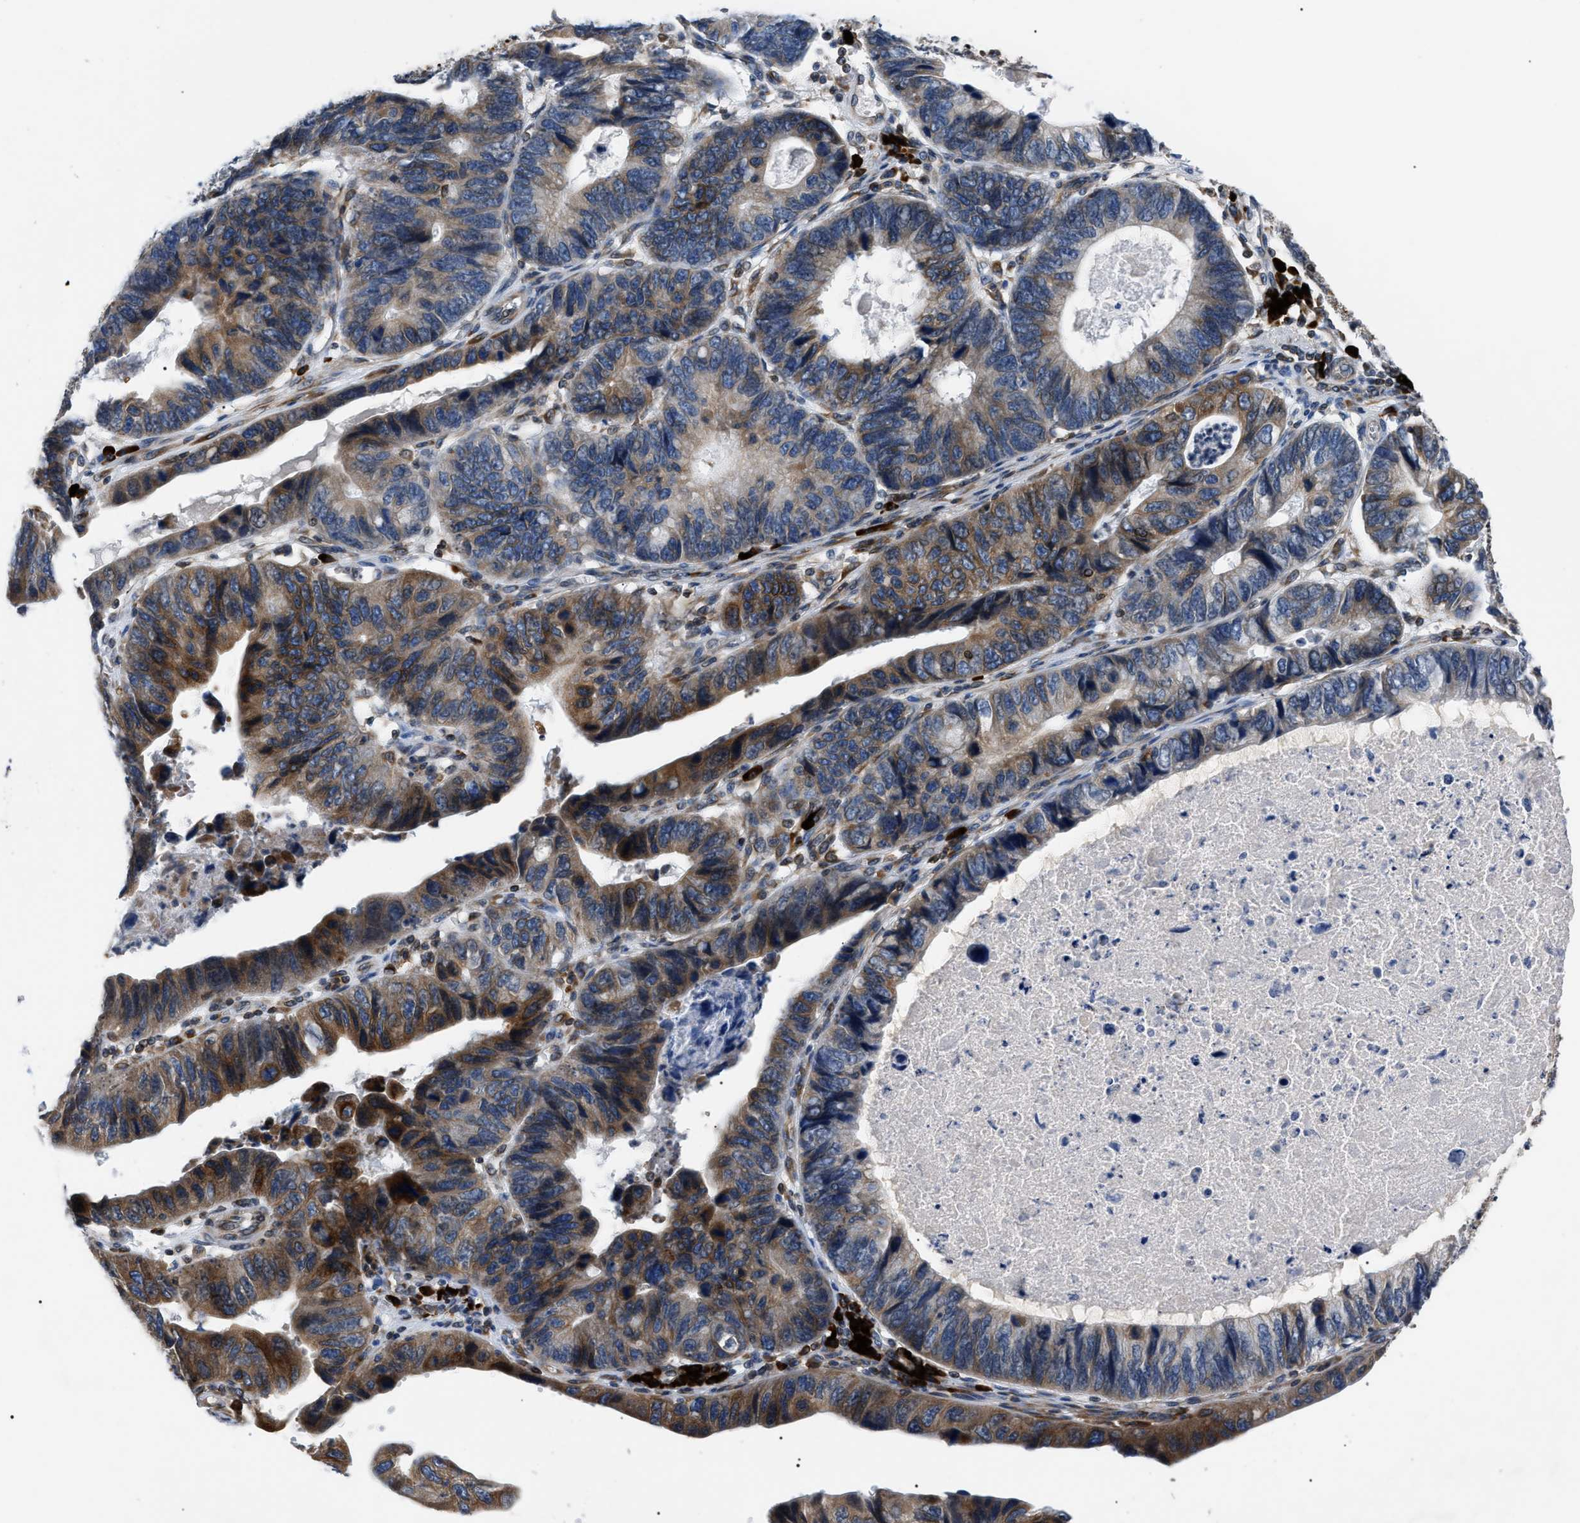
{"staining": {"intensity": "strong", "quantity": "25%-75%", "location": "cytoplasmic/membranous"}, "tissue": "stomach cancer", "cell_type": "Tumor cells", "image_type": "cancer", "snomed": [{"axis": "morphology", "description": "Adenocarcinoma, NOS"}, {"axis": "topography", "description": "Stomach"}], "caption": "IHC of adenocarcinoma (stomach) demonstrates high levels of strong cytoplasmic/membranous staining in about 25%-75% of tumor cells. (IHC, brightfield microscopy, high magnification).", "gene": "DERL1", "patient": {"sex": "male", "age": 59}}